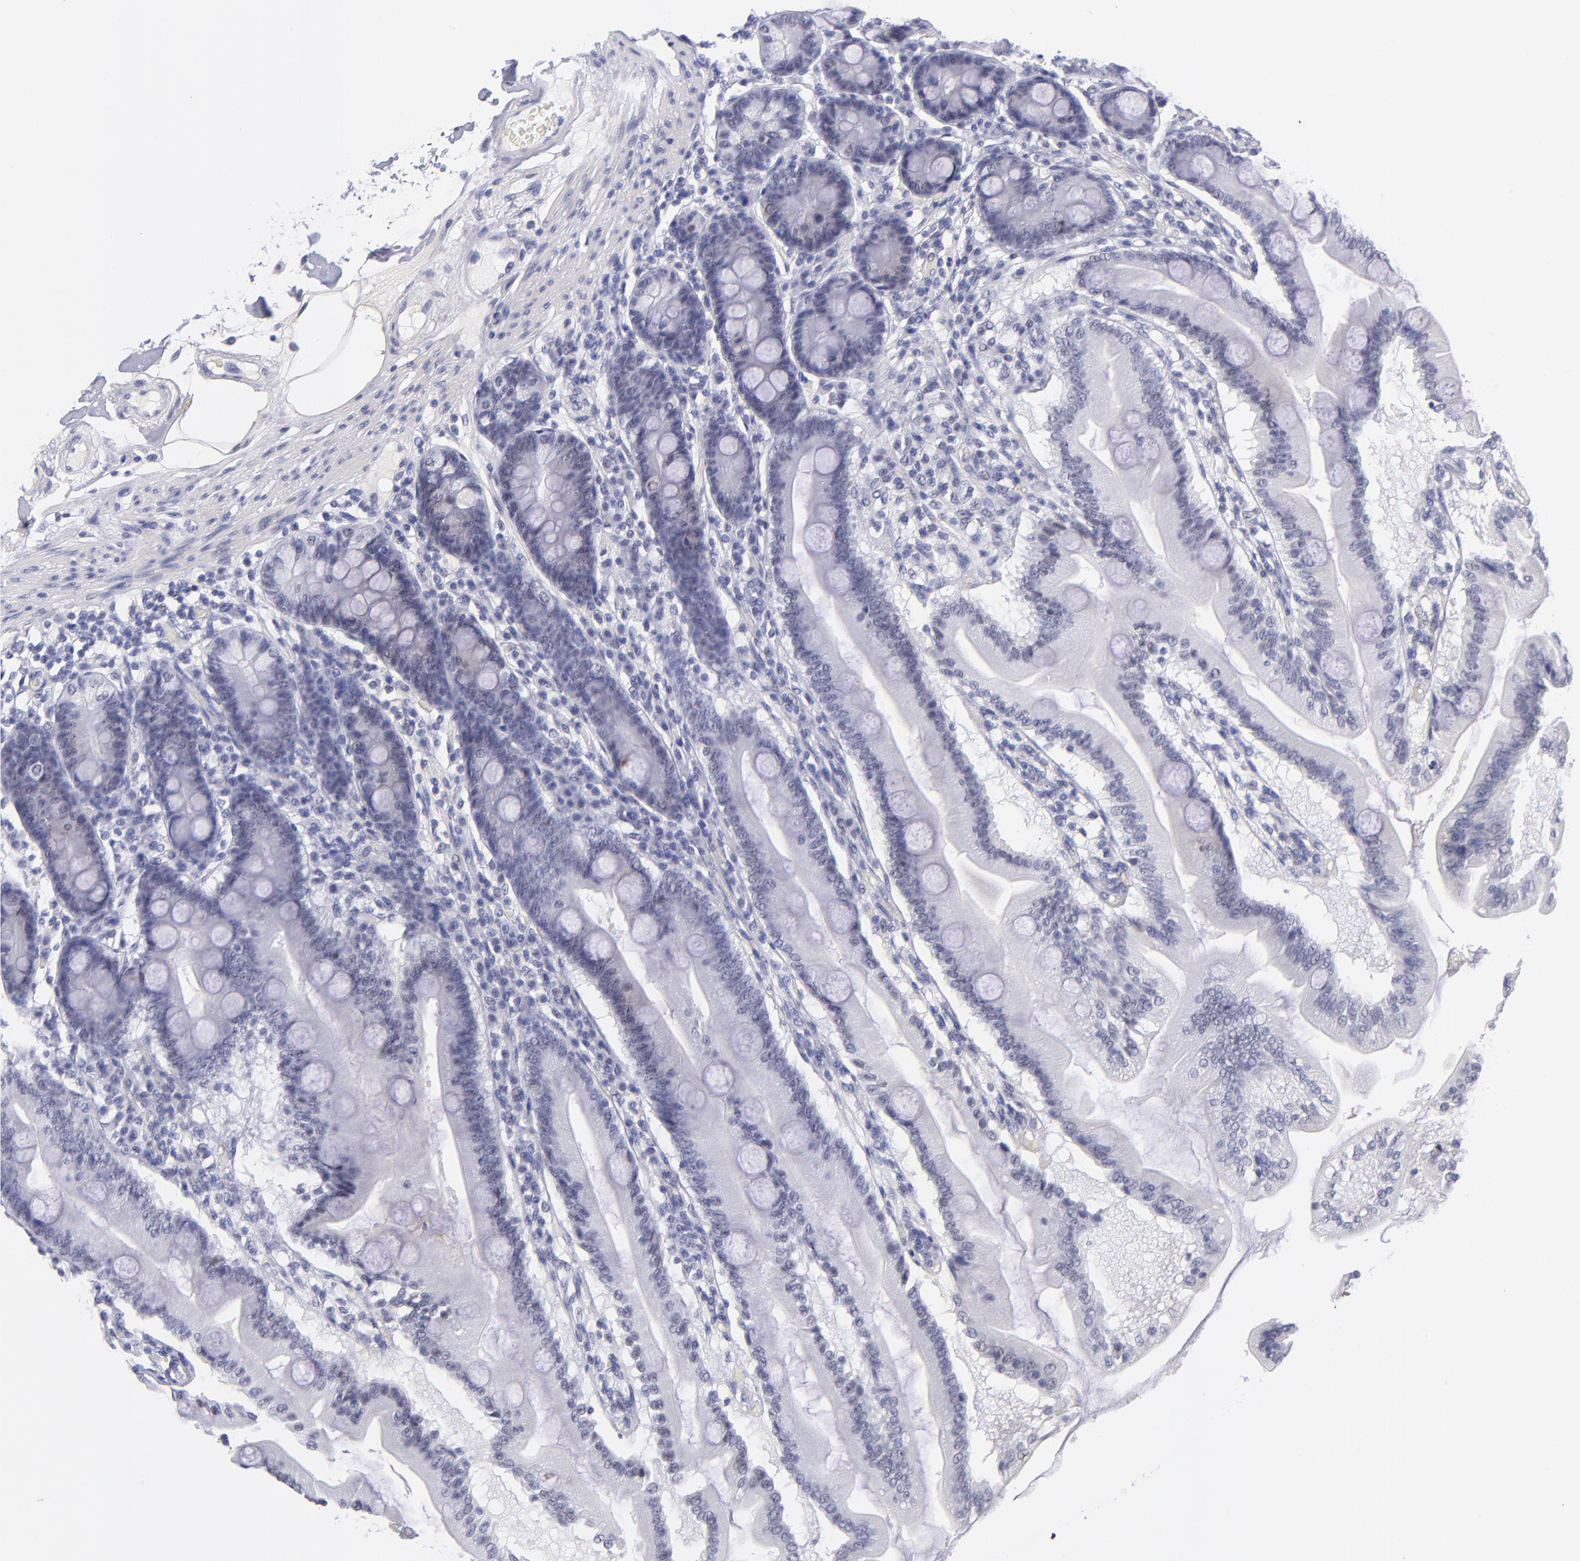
{"staining": {"intensity": "negative", "quantity": "none", "location": "none"}, "tissue": "duodenum", "cell_type": "Glandular cells", "image_type": "normal", "snomed": [{"axis": "morphology", "description": "Normal tissue, NOS"}, {"axis": "topography", "description": "Duodenum"}], "caption": "Unremarkable duodenum was stained to show a protein in brown. There is no significant positivity in glandular cells. The staining is performed using DAB (3,3'-diaminobenzidine) brown chromogen with nuclei counter-stained in using hematoxylin.", "gene": "SNRPB", "patient": {"sex": "female", "age": 64}}